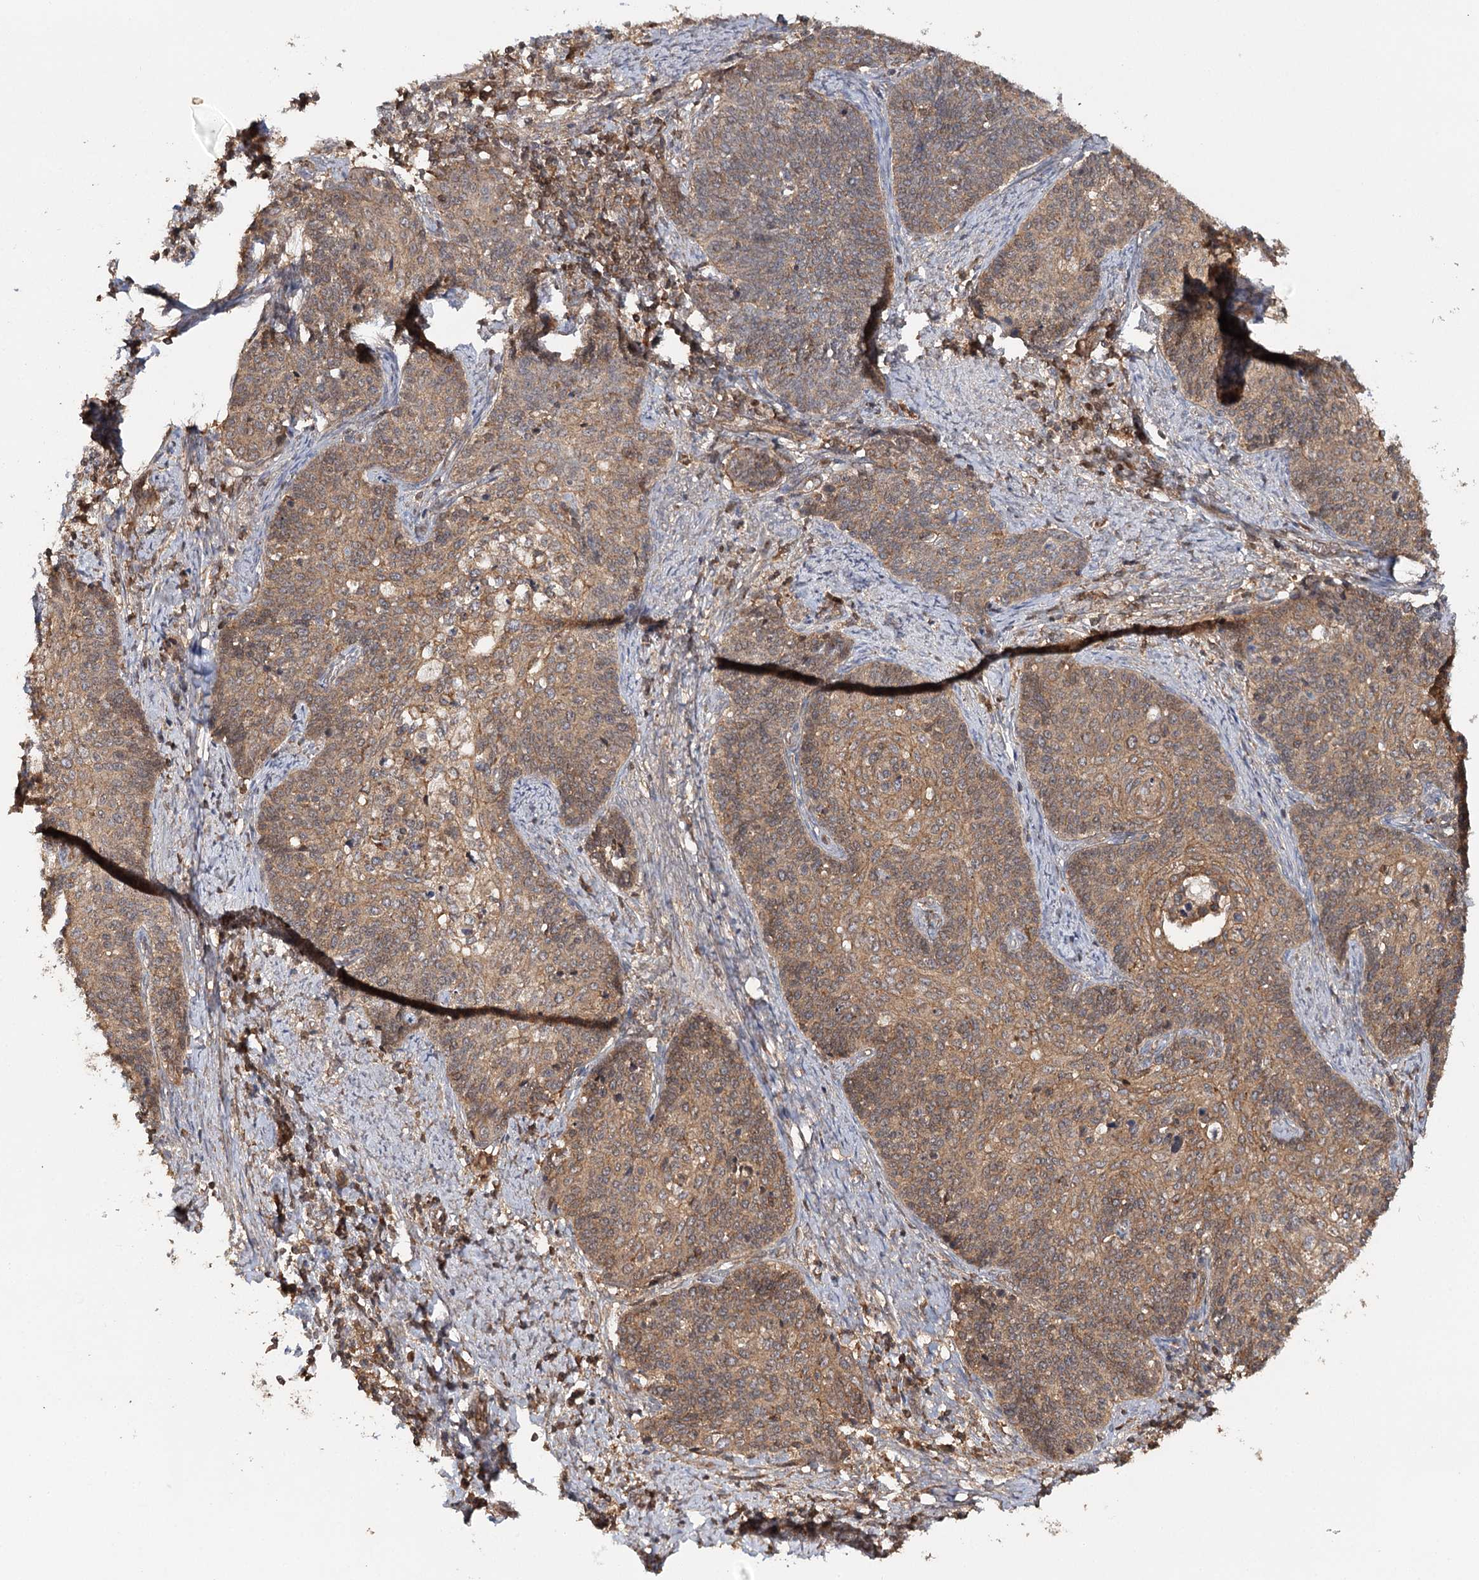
{"staining": {"intensity": "moderate", "quantity": ">75%", "location": "cytoplasmic/membranous"}, "tissue": "cervical cancer", "cell_type": "Tumor cells", "image_type": "cancer", "snomed": [{"axis": "morphology", "description": "Squamous cell carcinoma, NOS"}, {"axis": "topography", "description": "Cervix"}], "caption": "About >75% of tumor cells in squamous cell carcinoma (cervical) show moderate cytoplasmic/membranous protein positivity as visualized by brown immunohistochemical staining.", "gene": "BCR", "patient": {"sex": "female", "age": 39}}